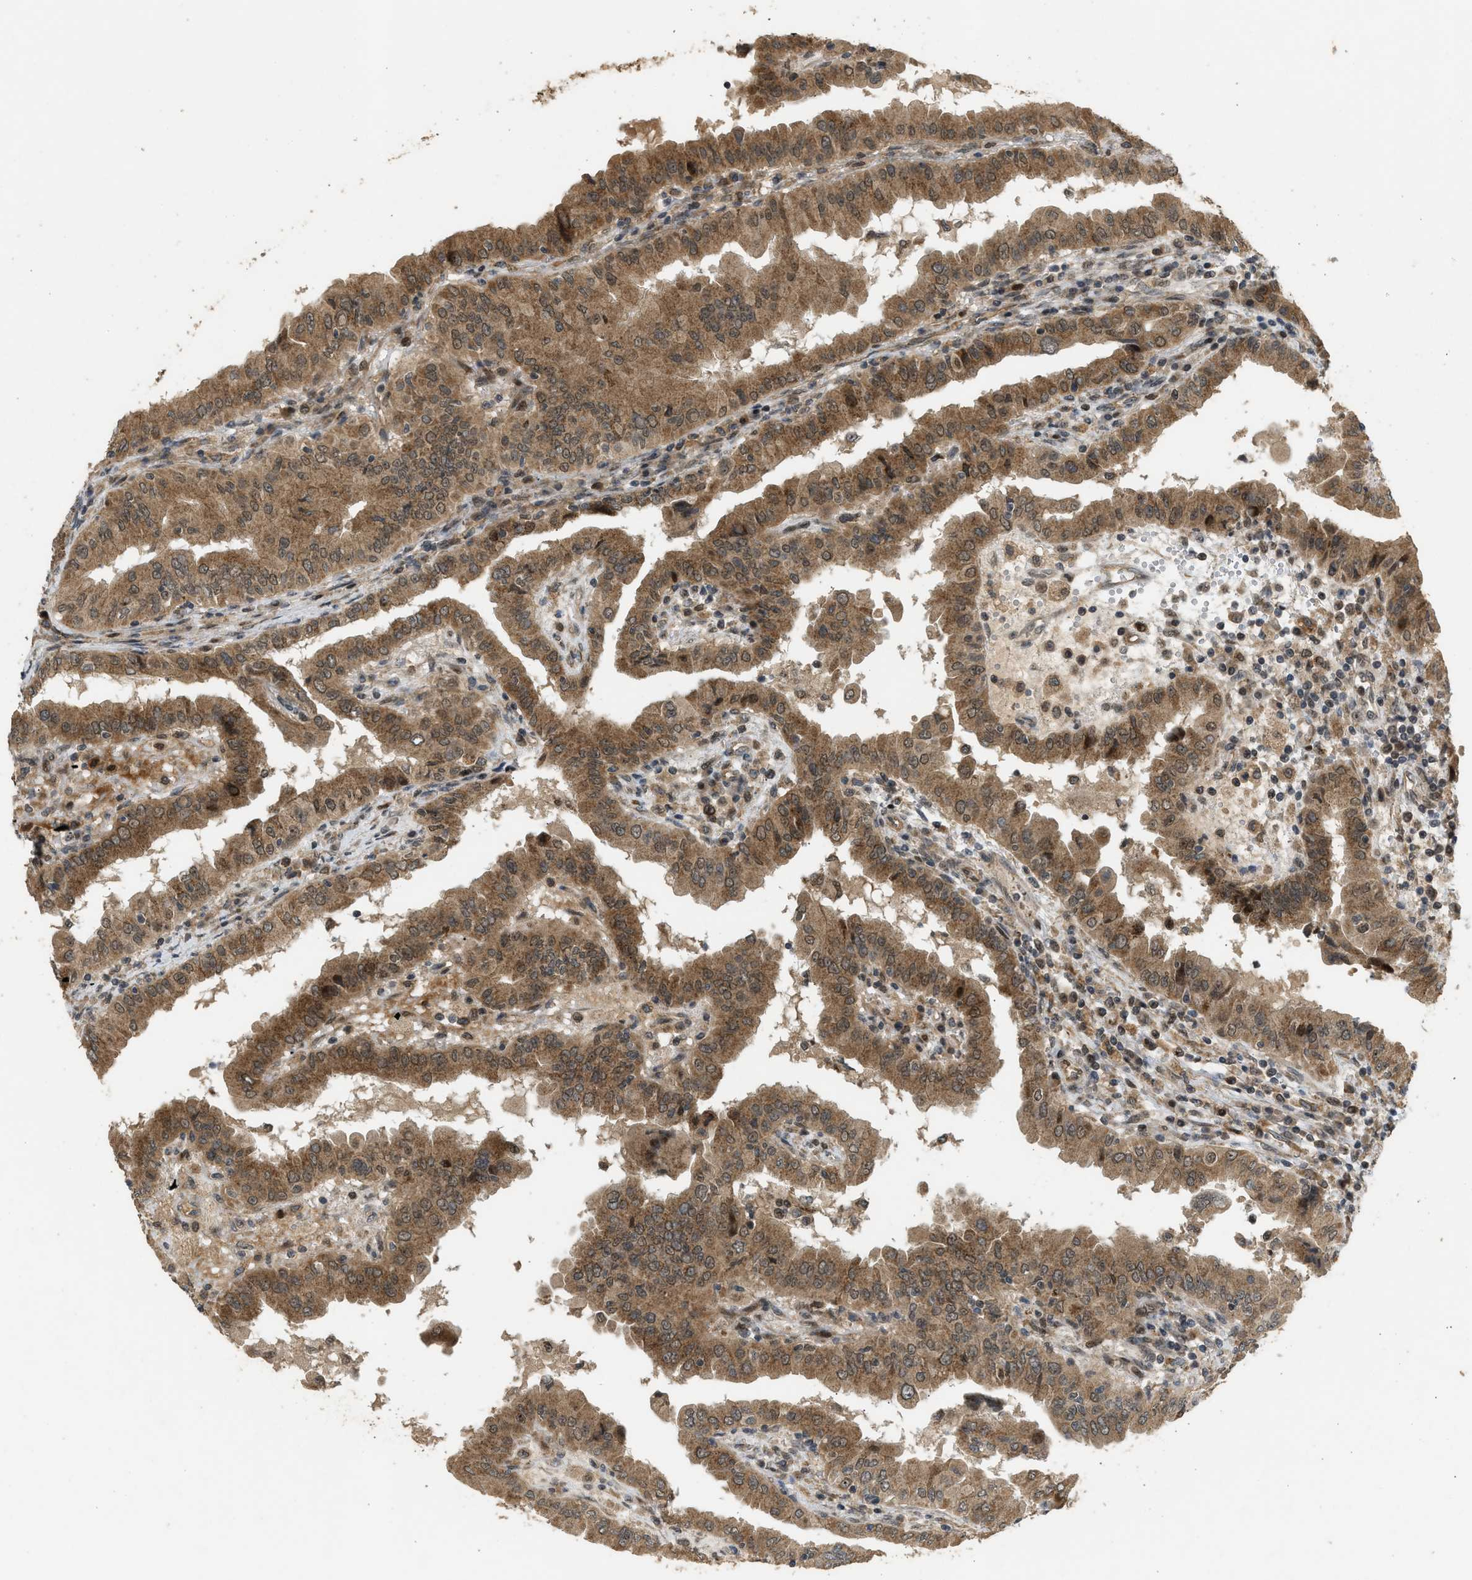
{"staining": {"intensity": "moderate", "quantity": ">75%", "location": "cytoplasmic/membranous"}, "tissue": "thyroid cancer", "cell_type": "Tumor cells", "image_type": "cancer", "snomed": [{"axis": "morphology", "description": "Papillary adenocarcinoma, NOS"}, {"axis": "topography", "description": "Thyroid gland"}], "caption": "DAB immunohistochemical staining of human thyroid cancer shows moderate cytoplasmic/membranous protein positivity in approximately >75% of tumor cells.", "gene": "GET1", "patient": {"sex": "male", "age": 33}}